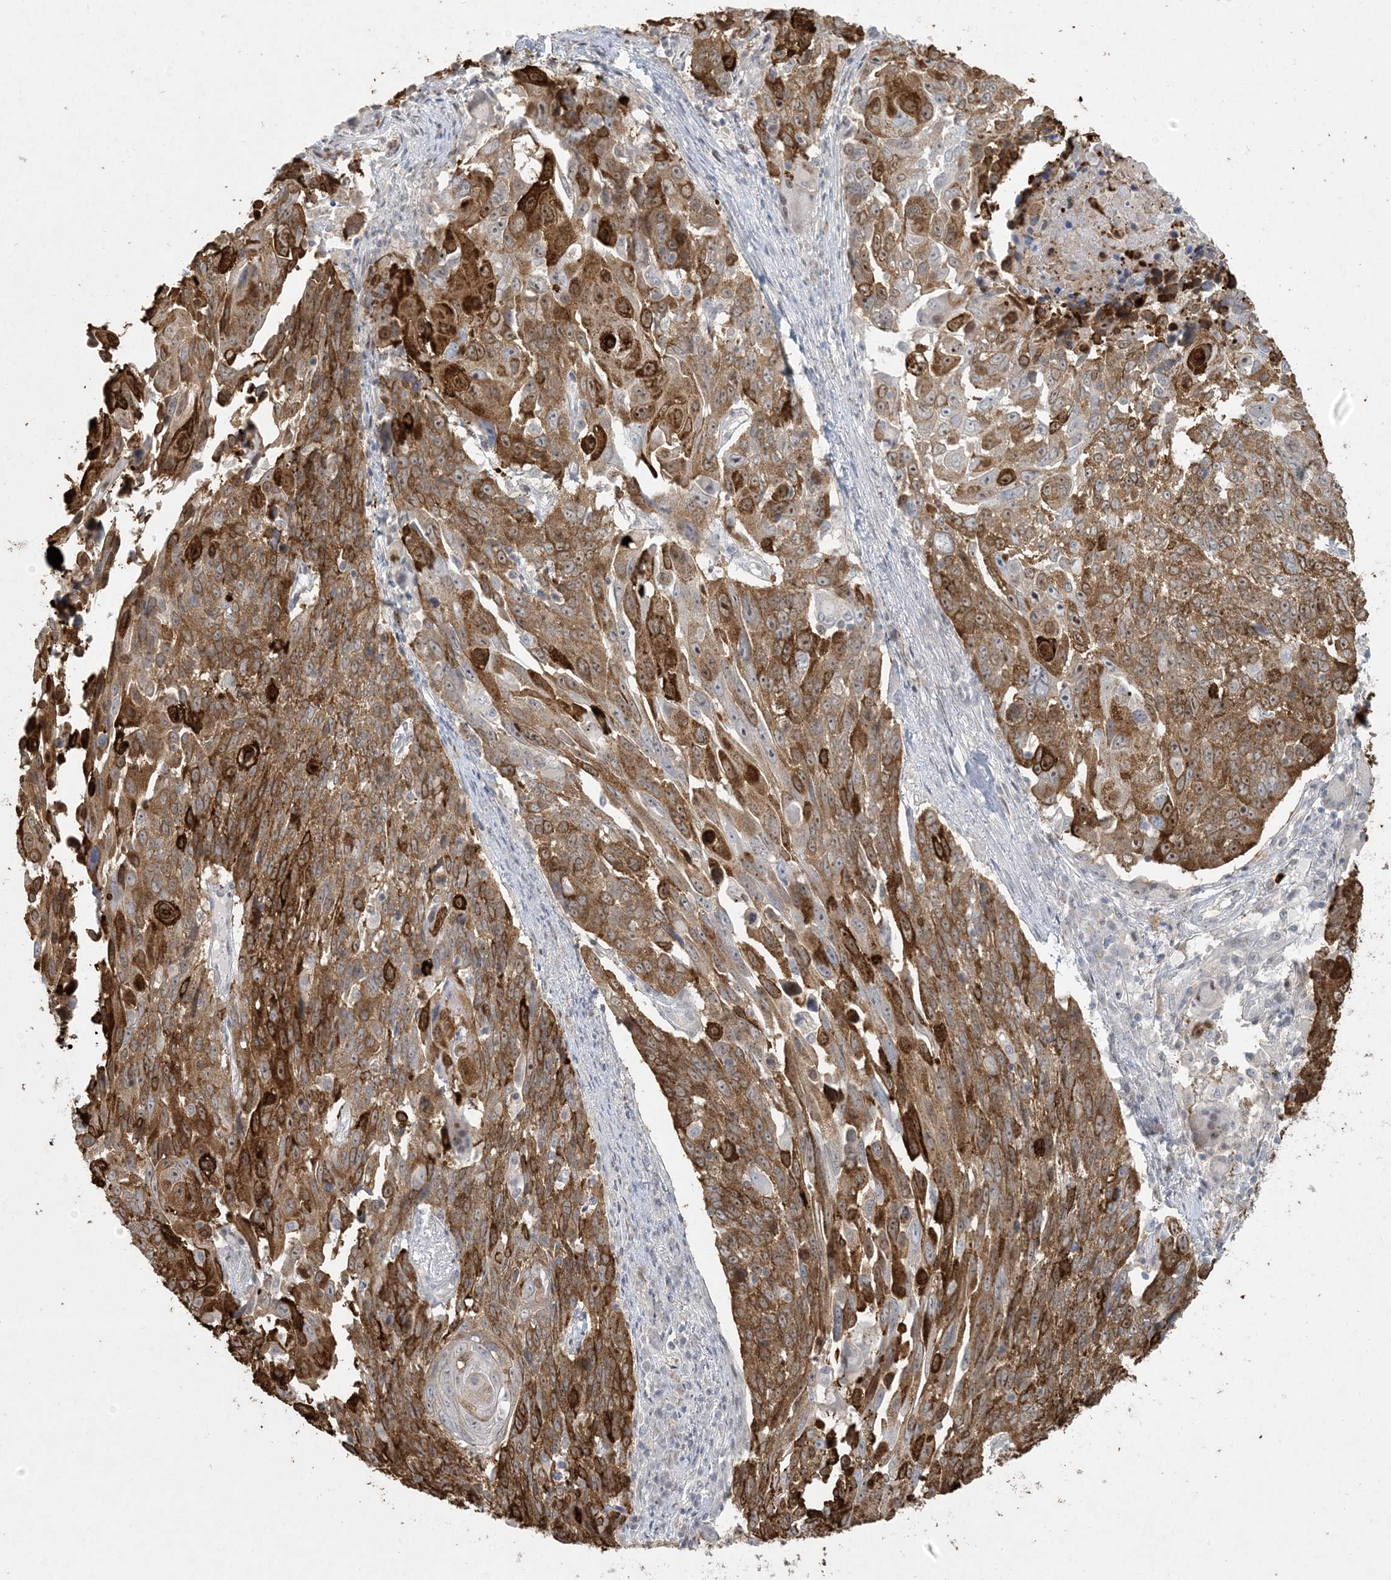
{"staining": {"intensity": "moderate", "quantity": ">75%", "location": "cytoplasmic/membranous"}, "tissue": "lung cancer", "cell_type": "Tumor cells", "image_type": "cancer", "snomed": [{"axis": "morphology", "description": "Squamous cell carcinoma, NOS"}, {"axis": "topography", "description": "Lung"}], "caption": "Squamous cell carcinoma (lung) stained with DAB (3,3'-diaminobenzidine) IHC reveals medium levels of moderate cytoplasmic/membranous positivity in approximately >75% of tumor cells.", "gene": "BCORL1", "patient": {"sex": "male", "age": 66}}